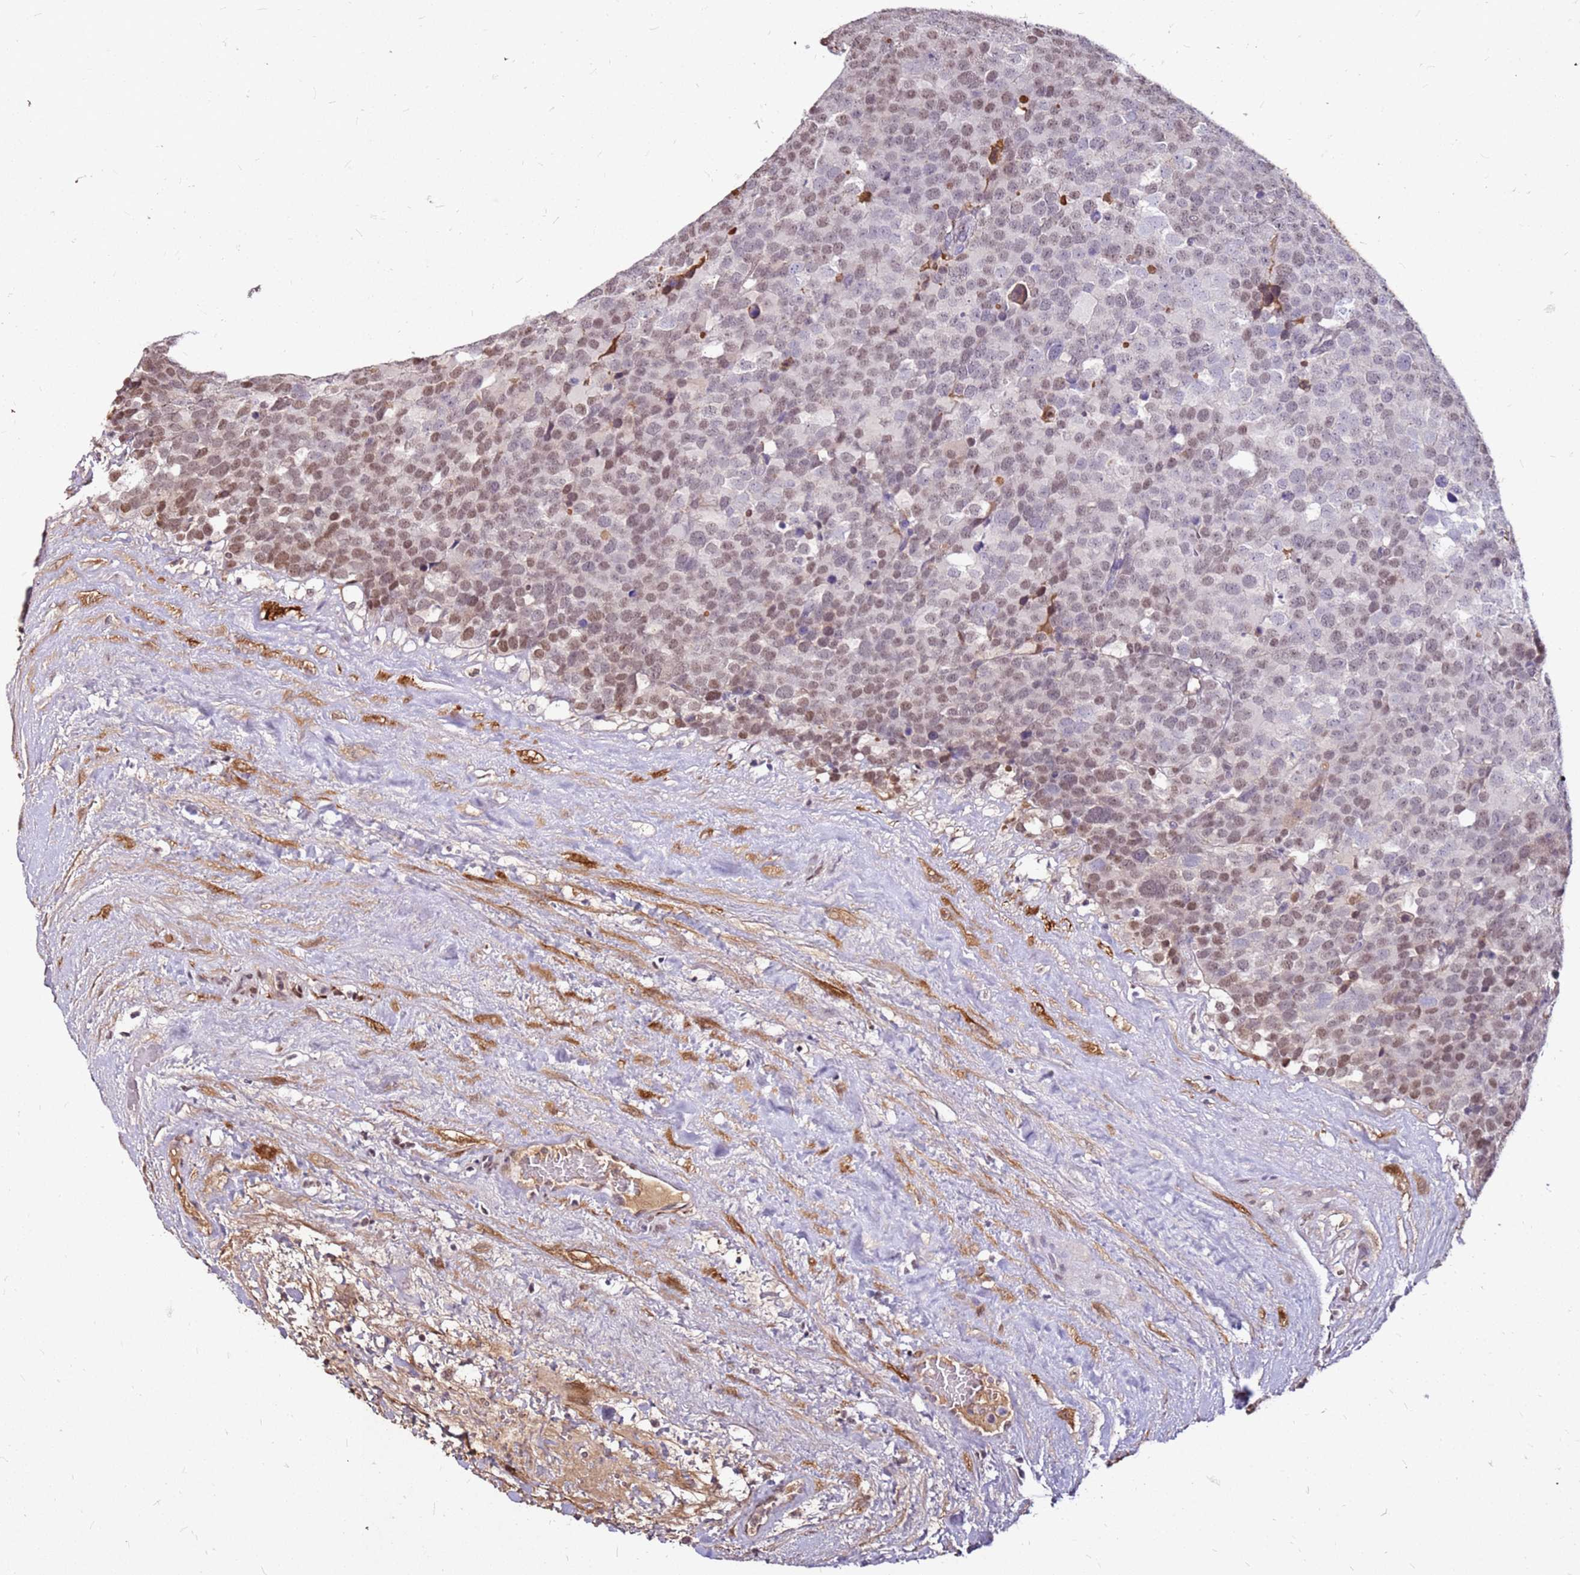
{"staining": {"intensity": "moderate", "quantity": "<25%", "location": "nuclear"}, "tissue": "testis cancer", "cell_type": "Tumor cells", "image_type": "cancer", "snomed": [{"axis": "morphology", "description": "Seminoma, NOS"}, {"axis": "topography", "description": "Testis"}], "caption": "IHC histopathology image of human testis cancer (seminoma) stained for a protein (brown), which reveals low levels of moderate nuclear positivity in approximately <25% of tumor cells.", "gene": "ALDH1A3", "patient": {"sex": "male", "age": 71}}